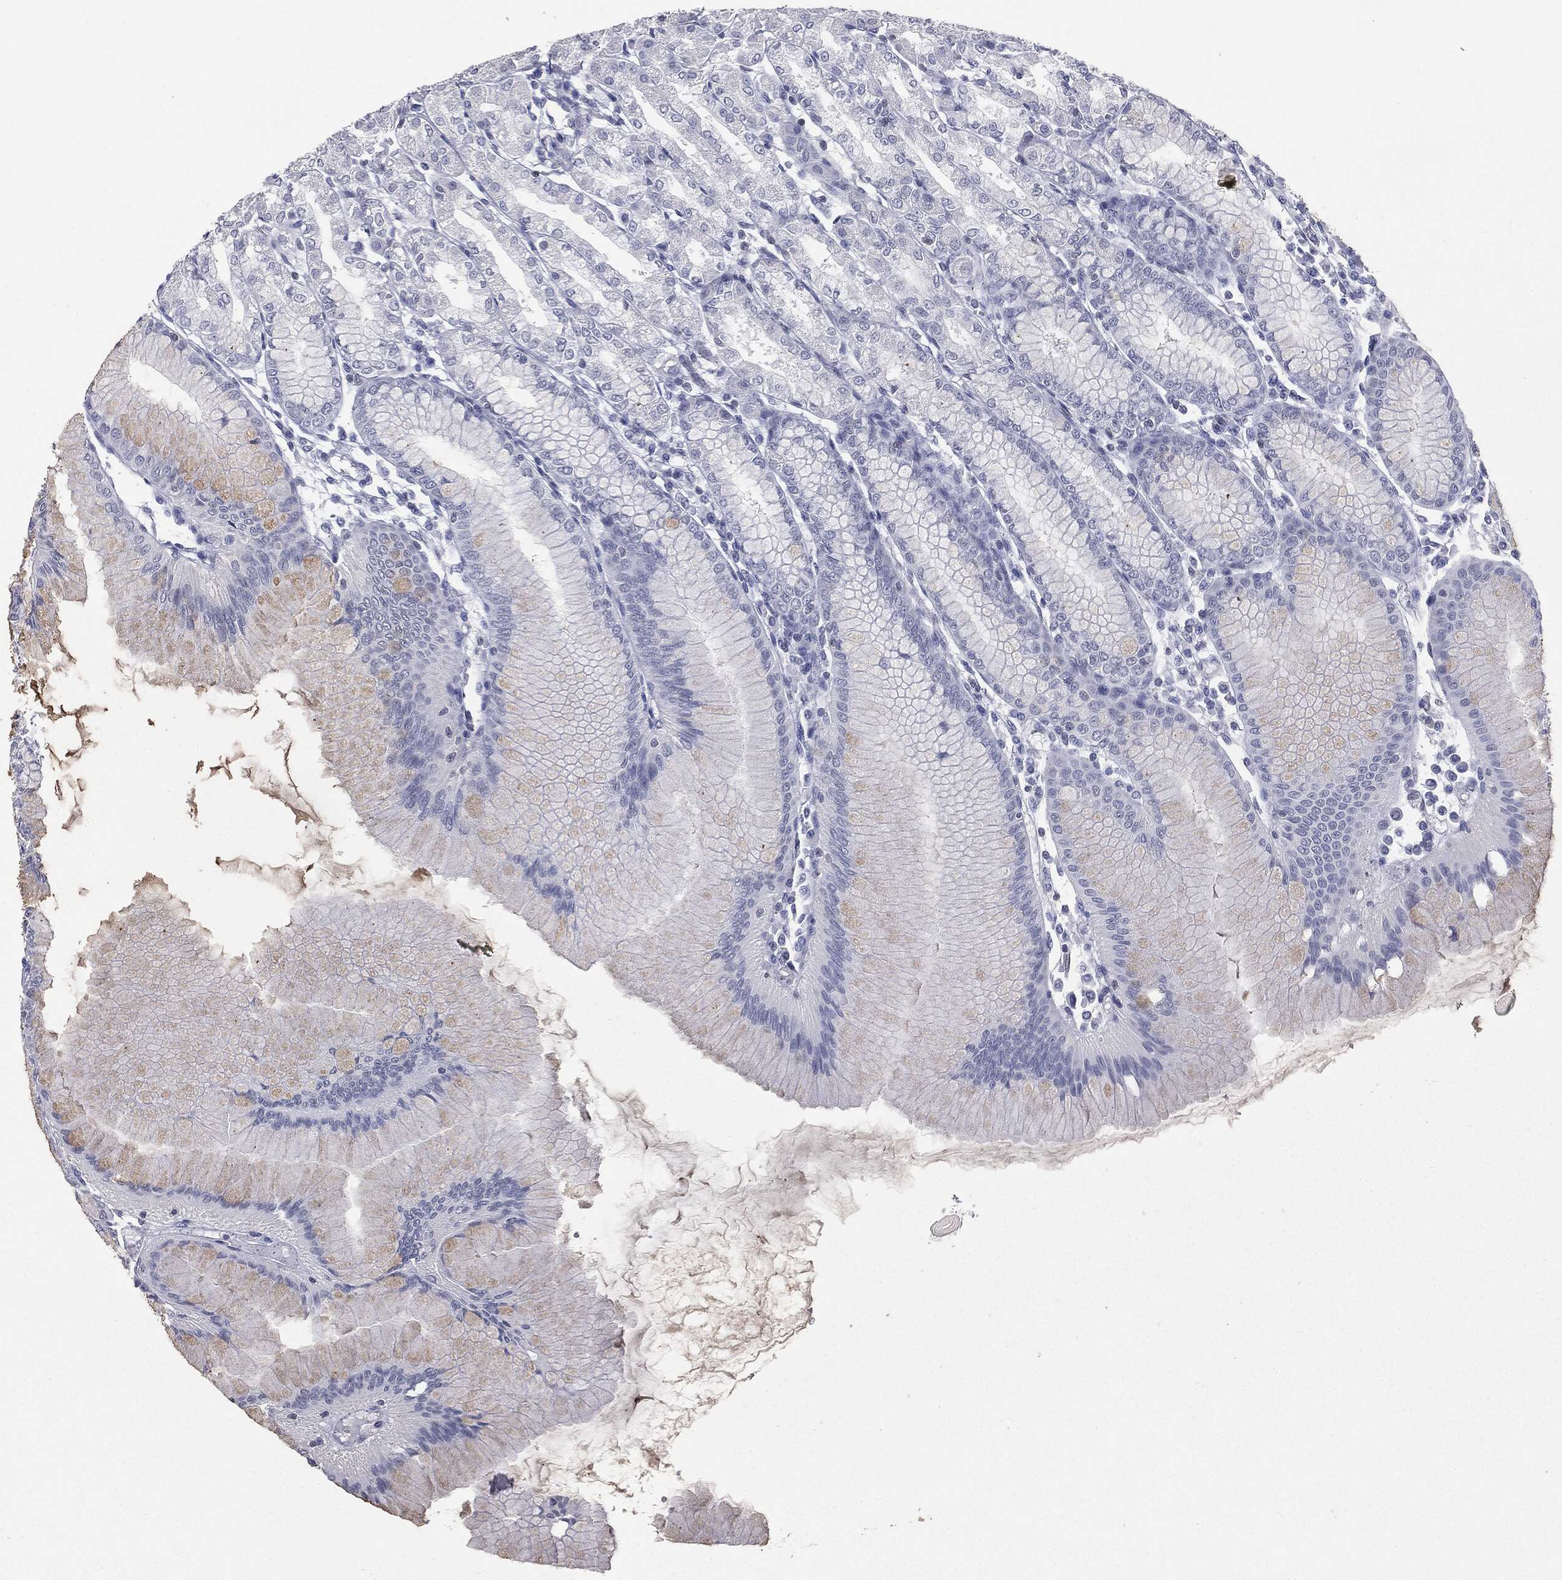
{"staining": {"intensity": "strong", "quantity": "<25%", "location": "cytoplasmic/membranous,nuclear"}, "tissue": "stomach", "cell_type": "Glandular cells", "image_type": "normal", "snomed": [{"axis": "morphology", "description": "Normal tissue, NOS"}, {"axis": "topography", "description": "Stomach"}], "caption": "DAB (3,3'-diaminobenzidine) immunohistochemical staining of benign stomach reveals strong cytoplasmic/membranous,nuclear protein positivity in approximately <25% of glandular cells. The staining was performed using DAB (3,3'-diaminobenzidine), with brown indicating positive protein expression. Nuclei are stained blue with hematoxylin.", "gene": "ALDOB", "patient": {"sex": "female", "age": 57}}